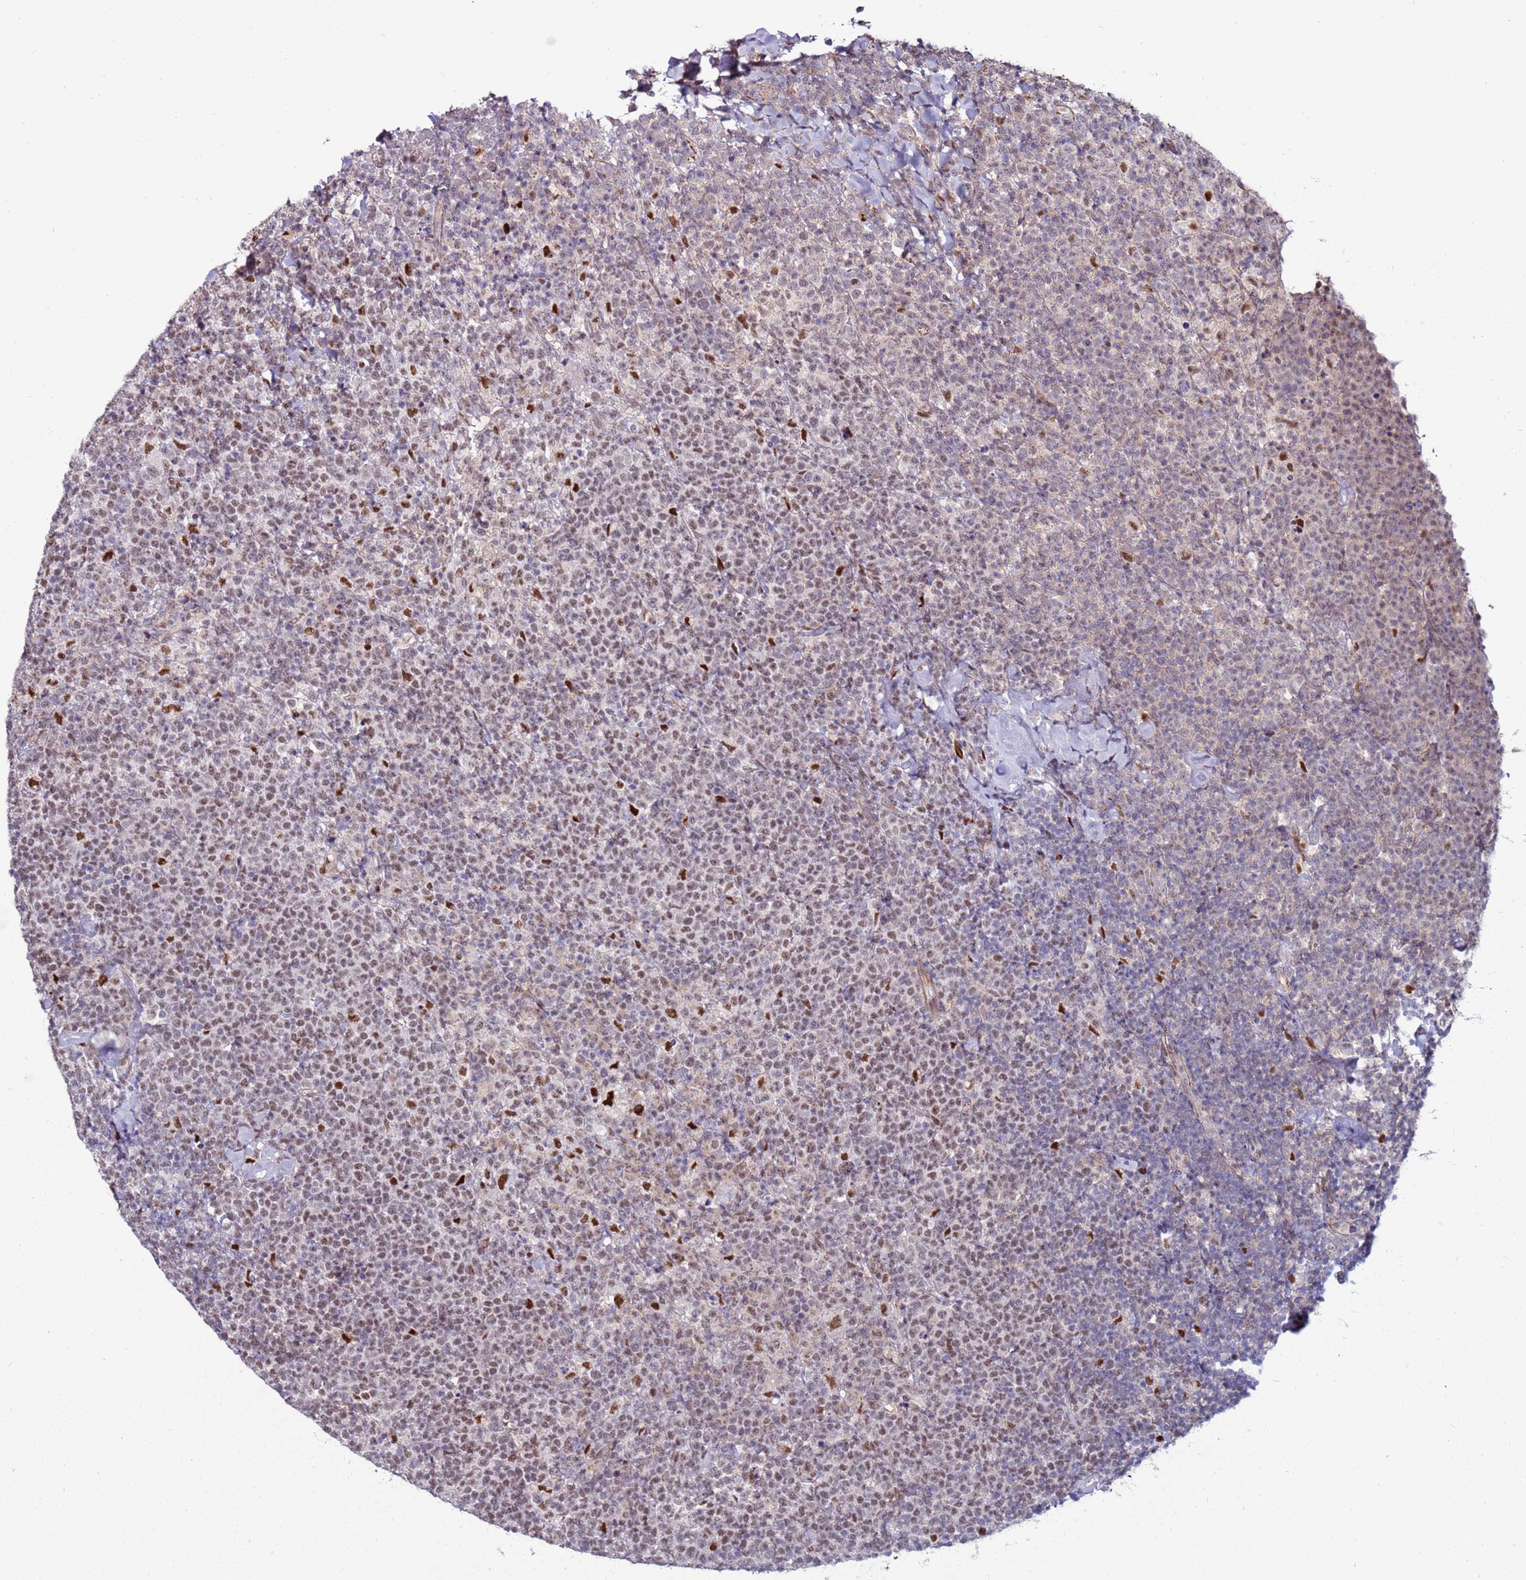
{"staining": {"intensity": "weak", "quantity": ">75%", "location": "nuclear"}, "tissue": "lymphoma", "cell_type": "Tumor cells", "image_type": "cancer", "snomed": [{"axis": "morphology", "description": "Malignant lymphoma, non-Hodgkin's type, High grade"}, {"axis": "topography", "description": "Lymph node"}], "caption": "The image shows staining of high-grade malignant lymphoma, non-Hodgkin's type, revealing weak nuclear protein positivity (brown color) within tumor cells. The protein is stained brown, and the nuclei are stained in blue (DAB IHC with brightfield microscopy, high magnification).", "gene": "KPNA4", "patient": {"sex": "male", "age": 61}}